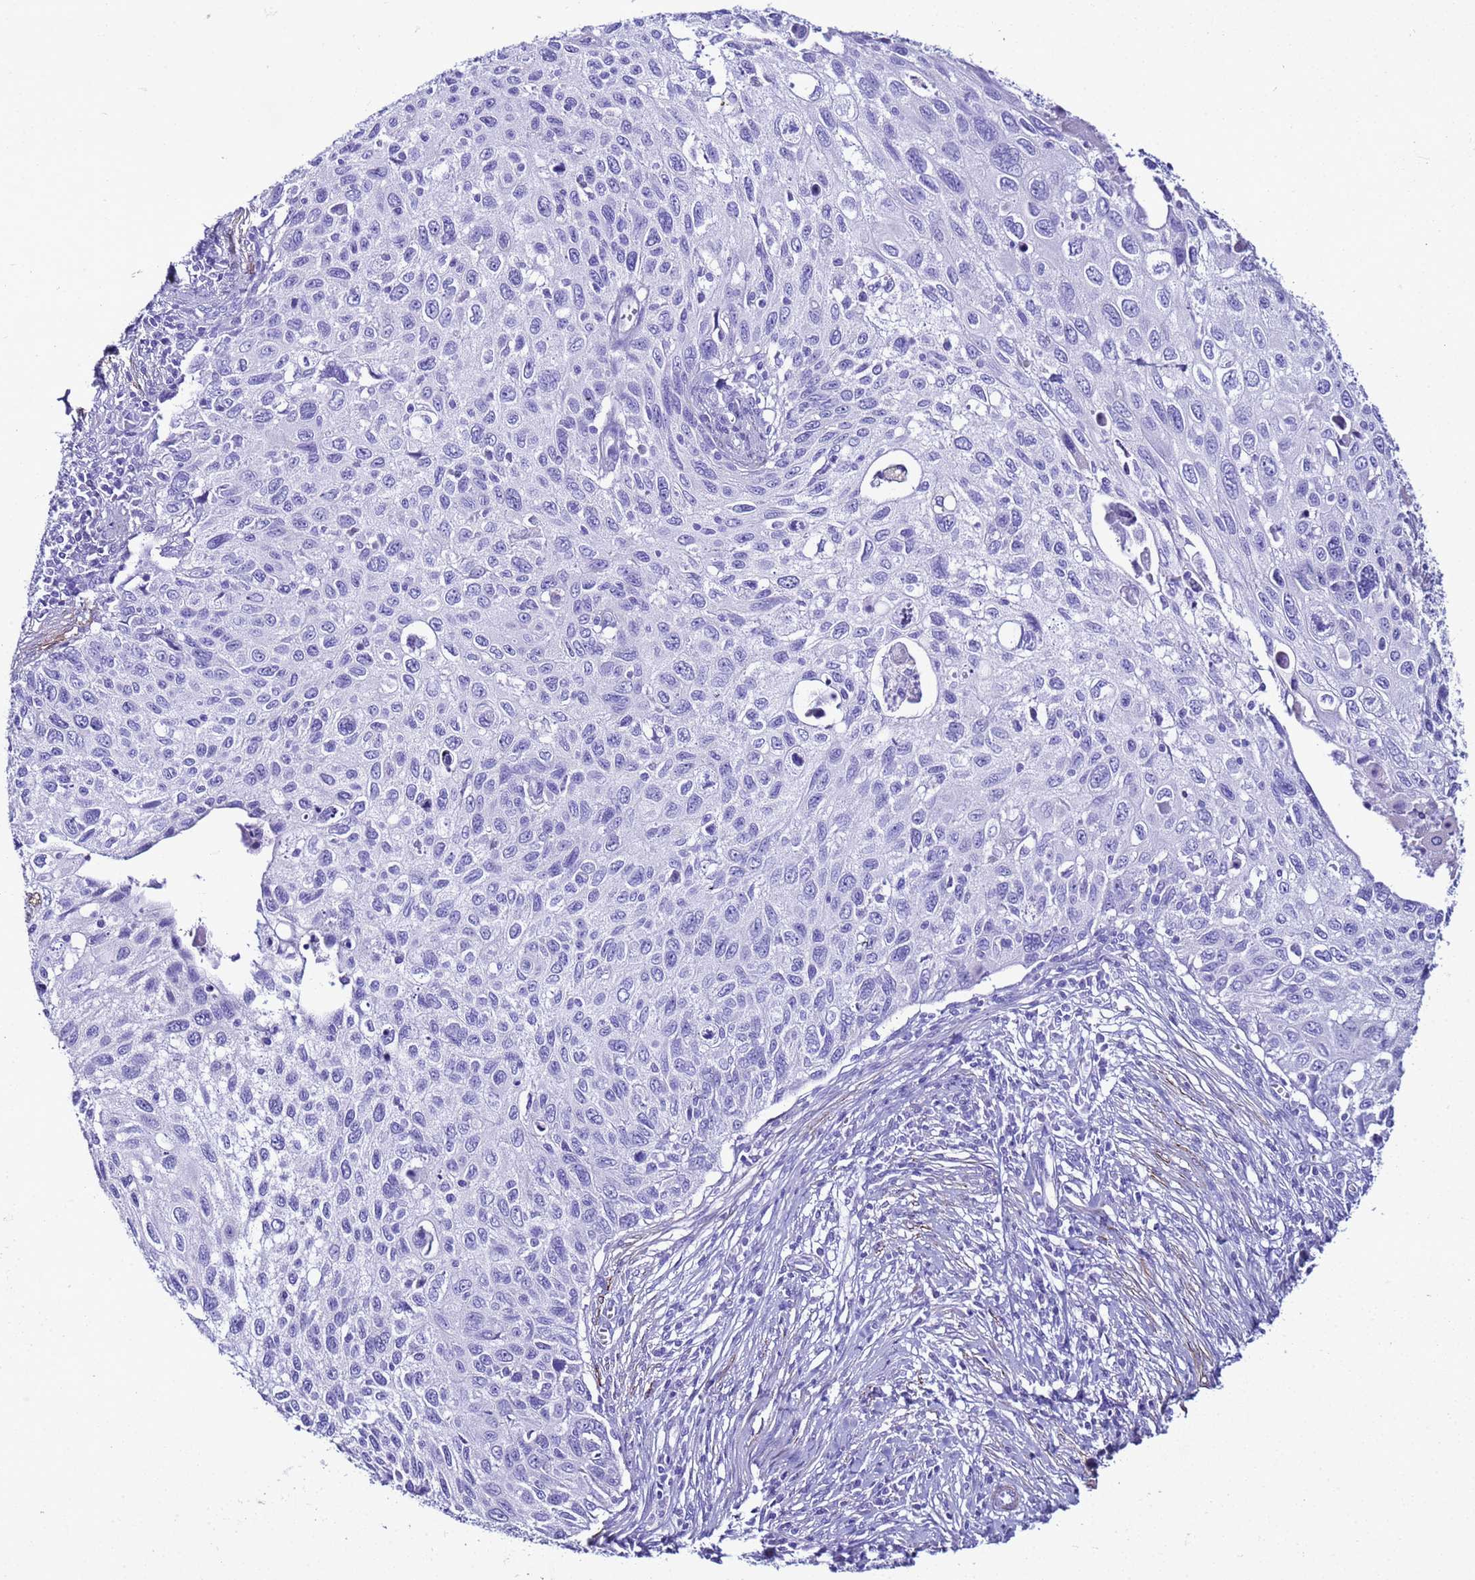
{"staining": {"intensity": "negative", "quantity": "none", "location": "none"}, "tissue": "cervical cancer", "cell_type": "Tumor cells", "image_type": "cancer", "snomed": [{"axis": "morphology", "description": "Squamous cell carcinoma, NOS"}, {"axis": "topography", "description": "Cervix"}], "caption": "There is no significant expression in tumor cells of squamous cell carcinoma (cervical).", "gene": "LCMT1", "patient": {"sex": "female", "age": 70}}